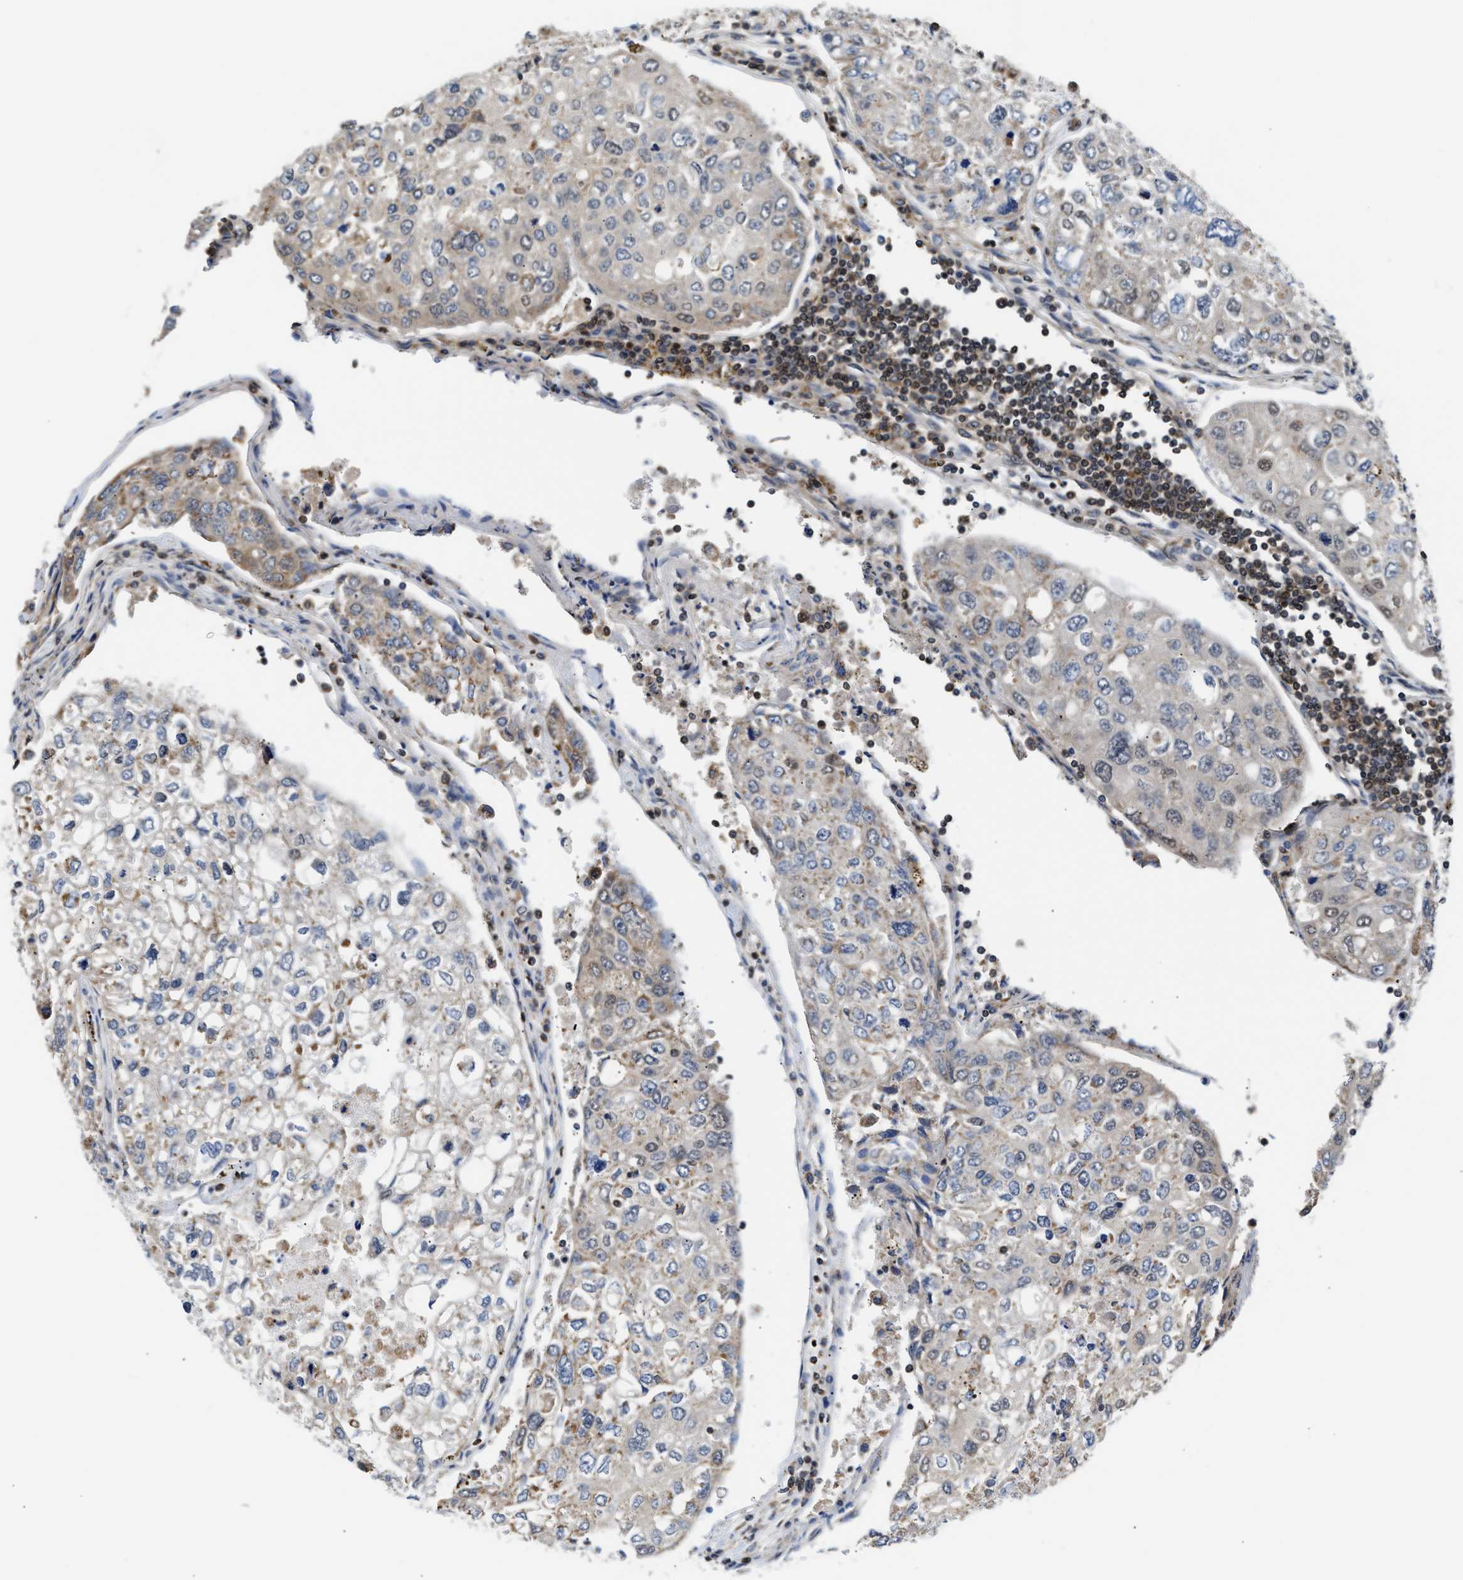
{"staining": {"intensity": "weak", "quantity": "25%-75%", "location": "cytoplasmic/membranous,nuclear"}, "tissue": "urothelial cancer", "cell_type": "Tumor cells", "image_type": "cancer", "snomed": [{"axis": "morphology", "description": "Urothelial carcinoma, High grade"}, {"axis": "topography", "description": "Lymph node"}, {"axis": "topography", "description": "Urinary bladder"}], "caption": "A high-resolution photomicrograph shows immunohistochemistry staining of high-grade urothelial carcinoma, which displays weak cytoplasmic/membranous and nuclear expression in about 25%-75% of tumor cells. (DAB = brown stain, brightfield microscopy at high magnification).", "gene": "STK10", "patient": {"sex": "male", "age": 51}}